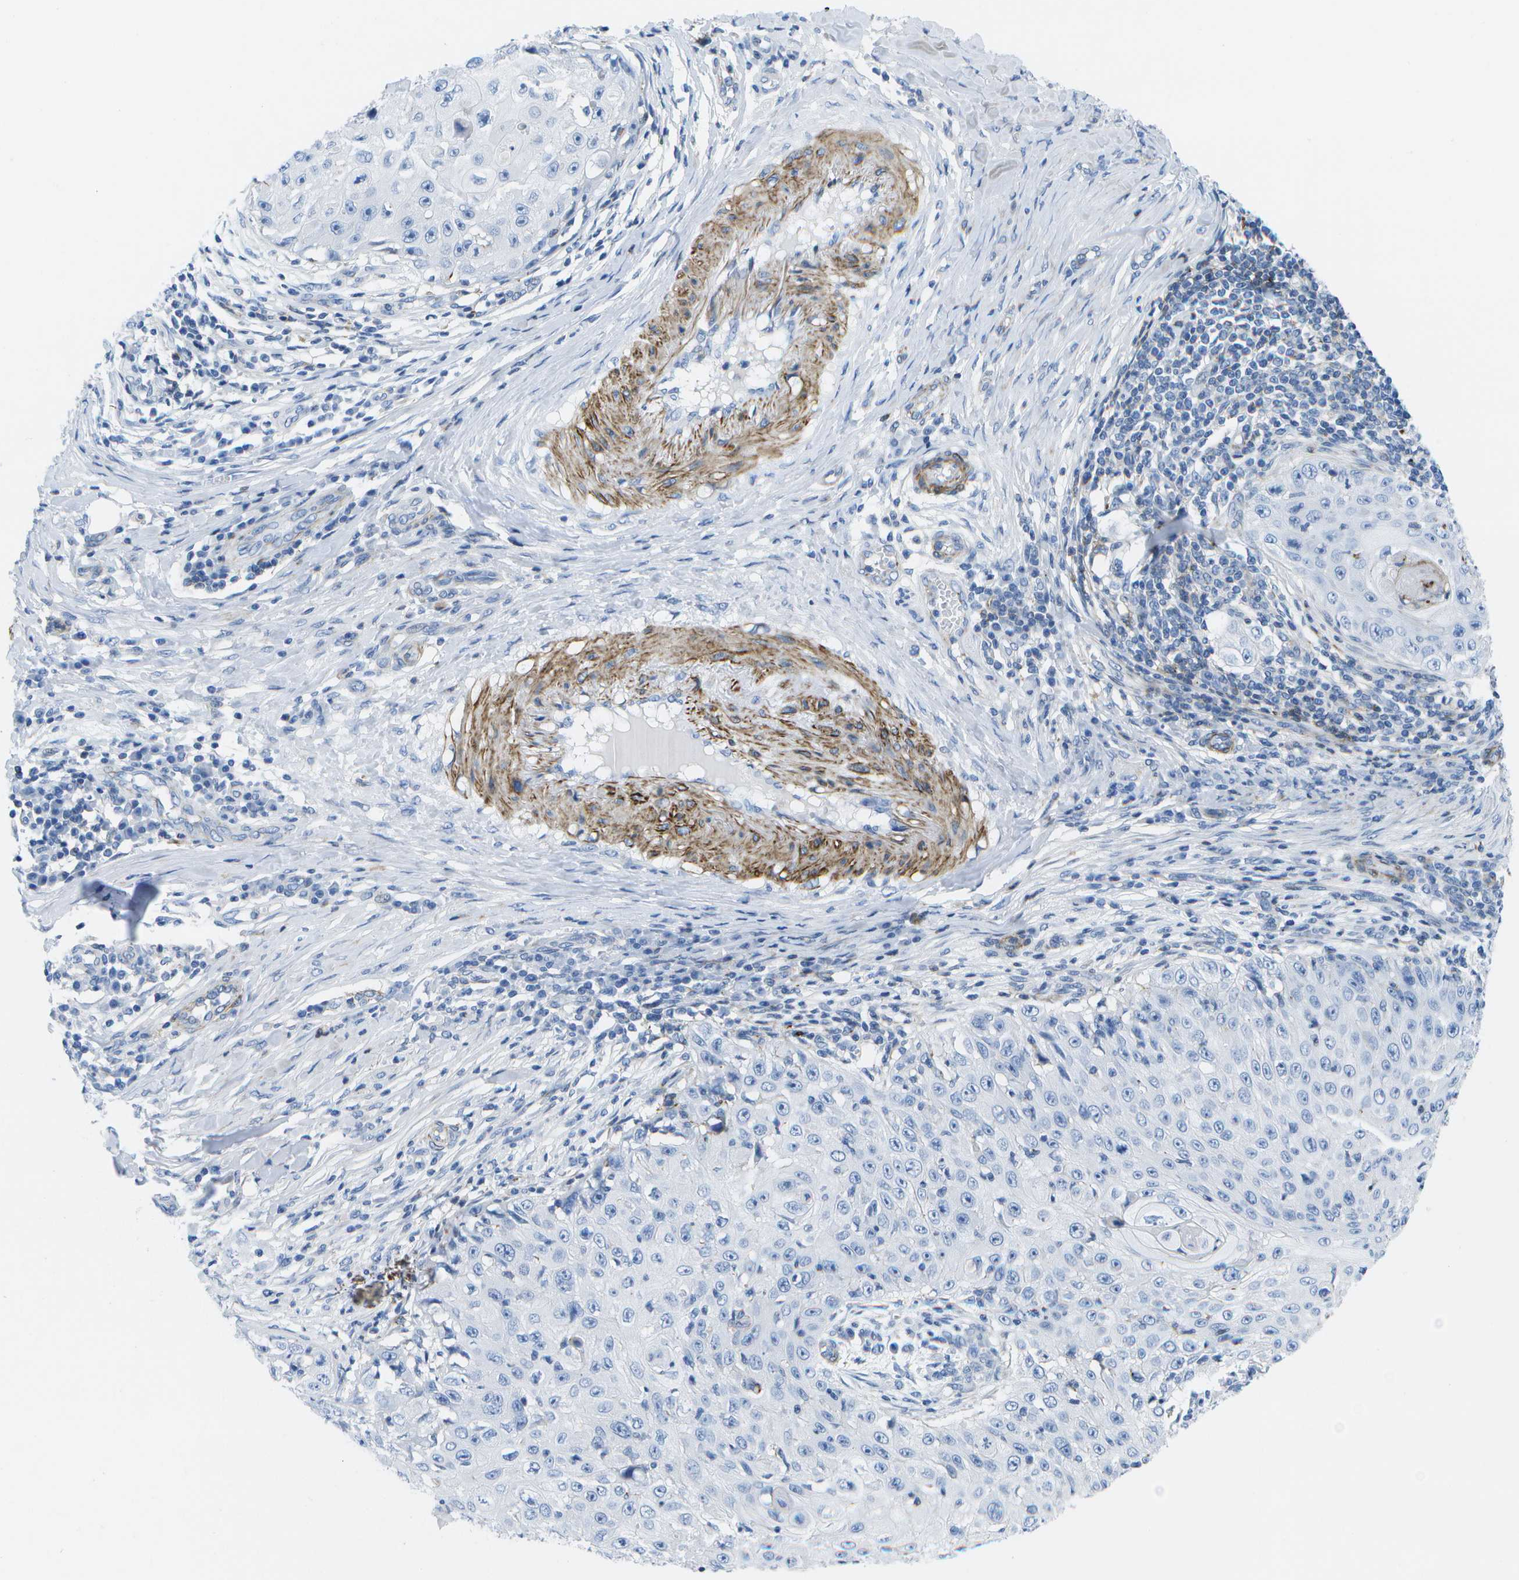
{"staining": {"intensity": "negative", "quantity": "none", "location": "none"}, "tissue": "skin cancer", "cell_type": "Tumor cells", "image_type": "cancer", "snomed": [{"axis": "morphology", "description": "Squamous cell carcinoma, NOS"}, {"axis": "topography", "description": "Skin"}], "caption": "This is a histopathology image of immunohistochemistry (IHC) staining of skin squamous cell carcinoma, which shows no staining in tumor cells.", "gene": "ADGRG6", "patient": {"sex": "male", "age": 86}}